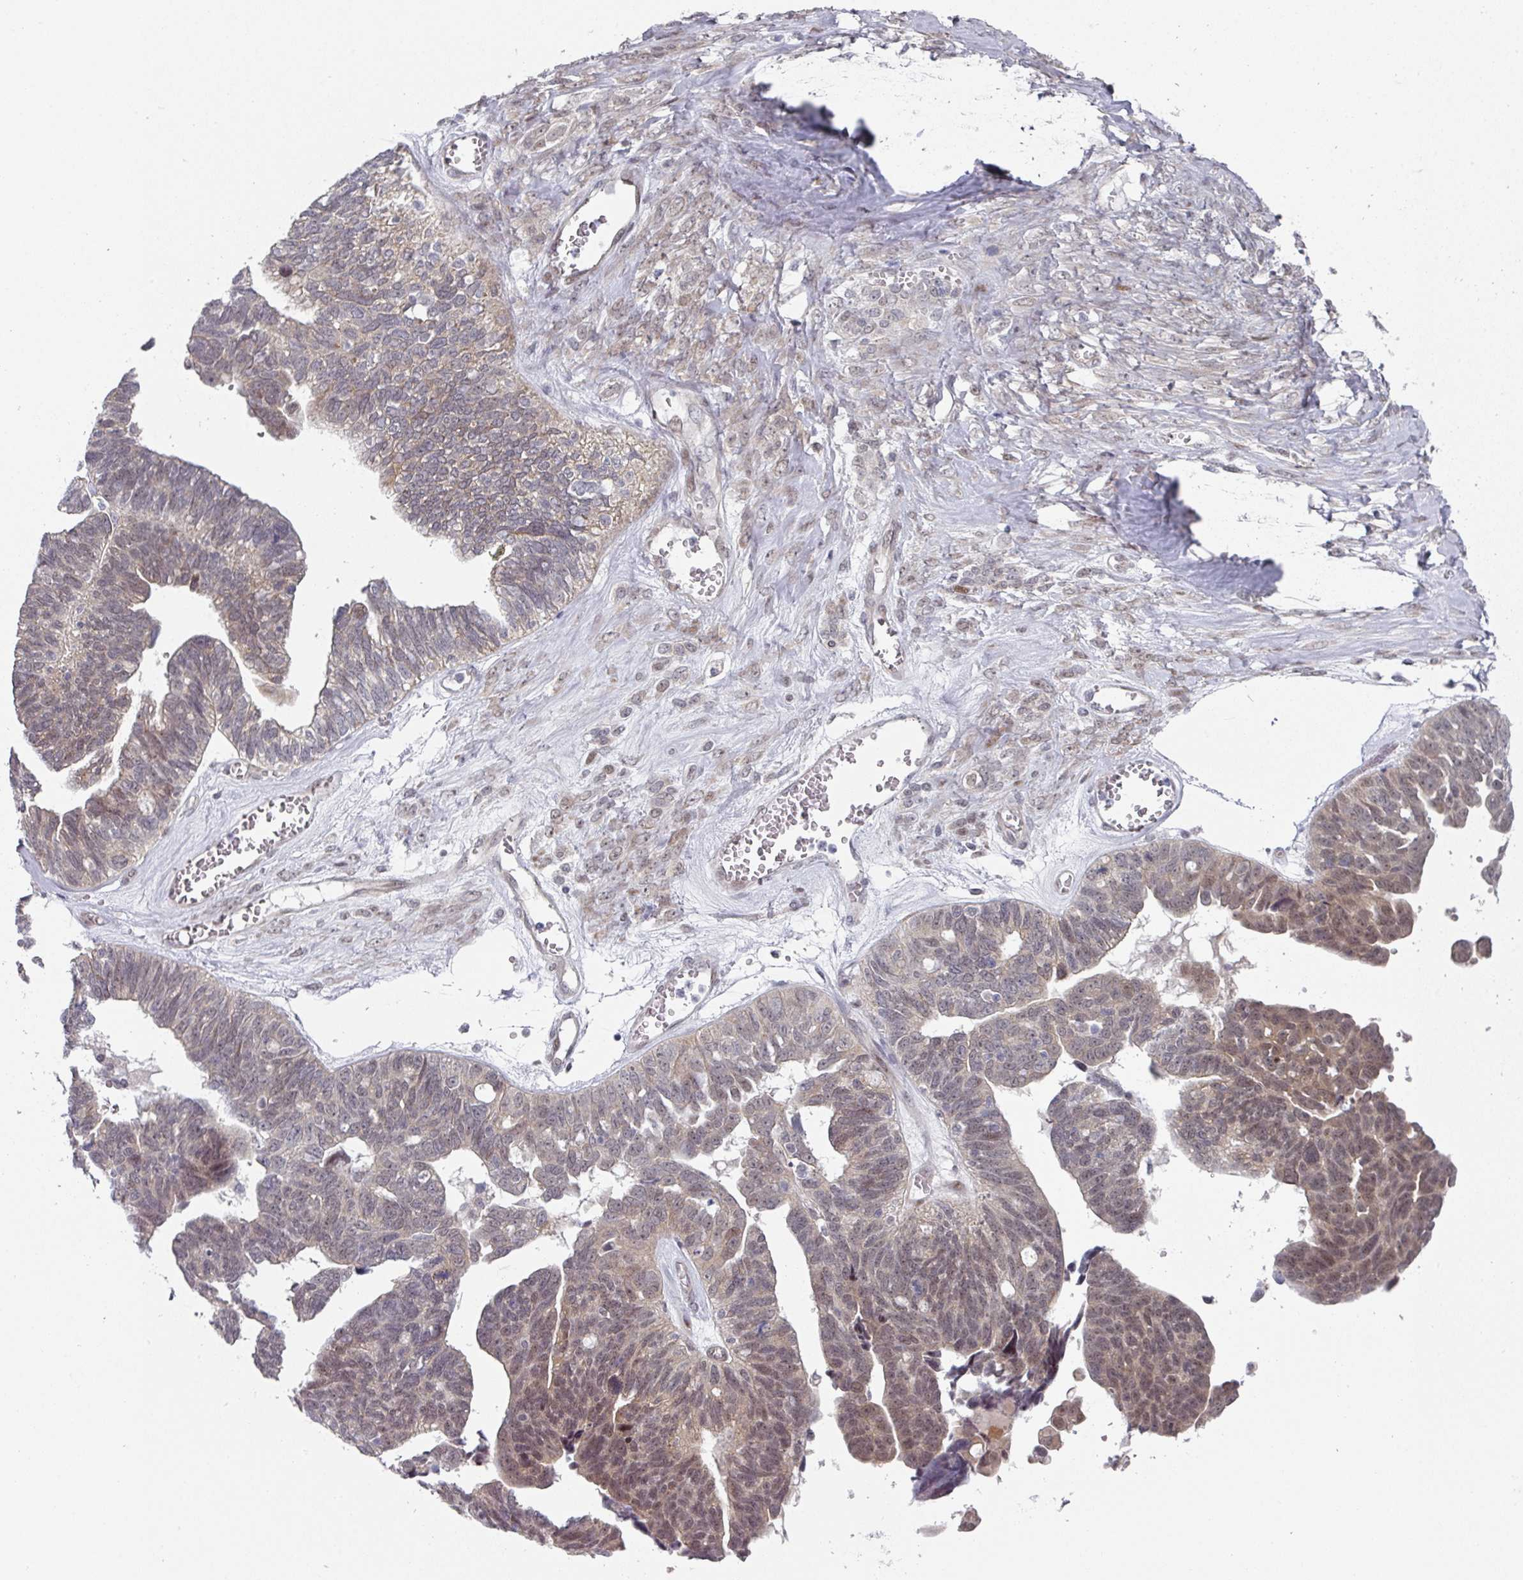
{"staining": {"intensity": "weak", "quantity": "25%-75%", "location": "cytoplasmic/membranous,nuclear"}, "tissue": "ovarian cancer", "cell_type": "Tumor cells", "image_type": "cancer", "snomed": [{"axis": "morphology", "description": "Cystadenocarcinoma, serous, NOS"}, {"axis": "topography", "description": "Ovary"}], "caption": "Protein expression by IHC demonstrates weak cytoplasmic/membranous and nuclear positivity in about 25%-75% of tumor cells in ovarian cancer. (Brightfield microscopy of DAB IHC at high magnification).", "gene": "TMCC1", "patient": {"sex": "female", "age": 79}}